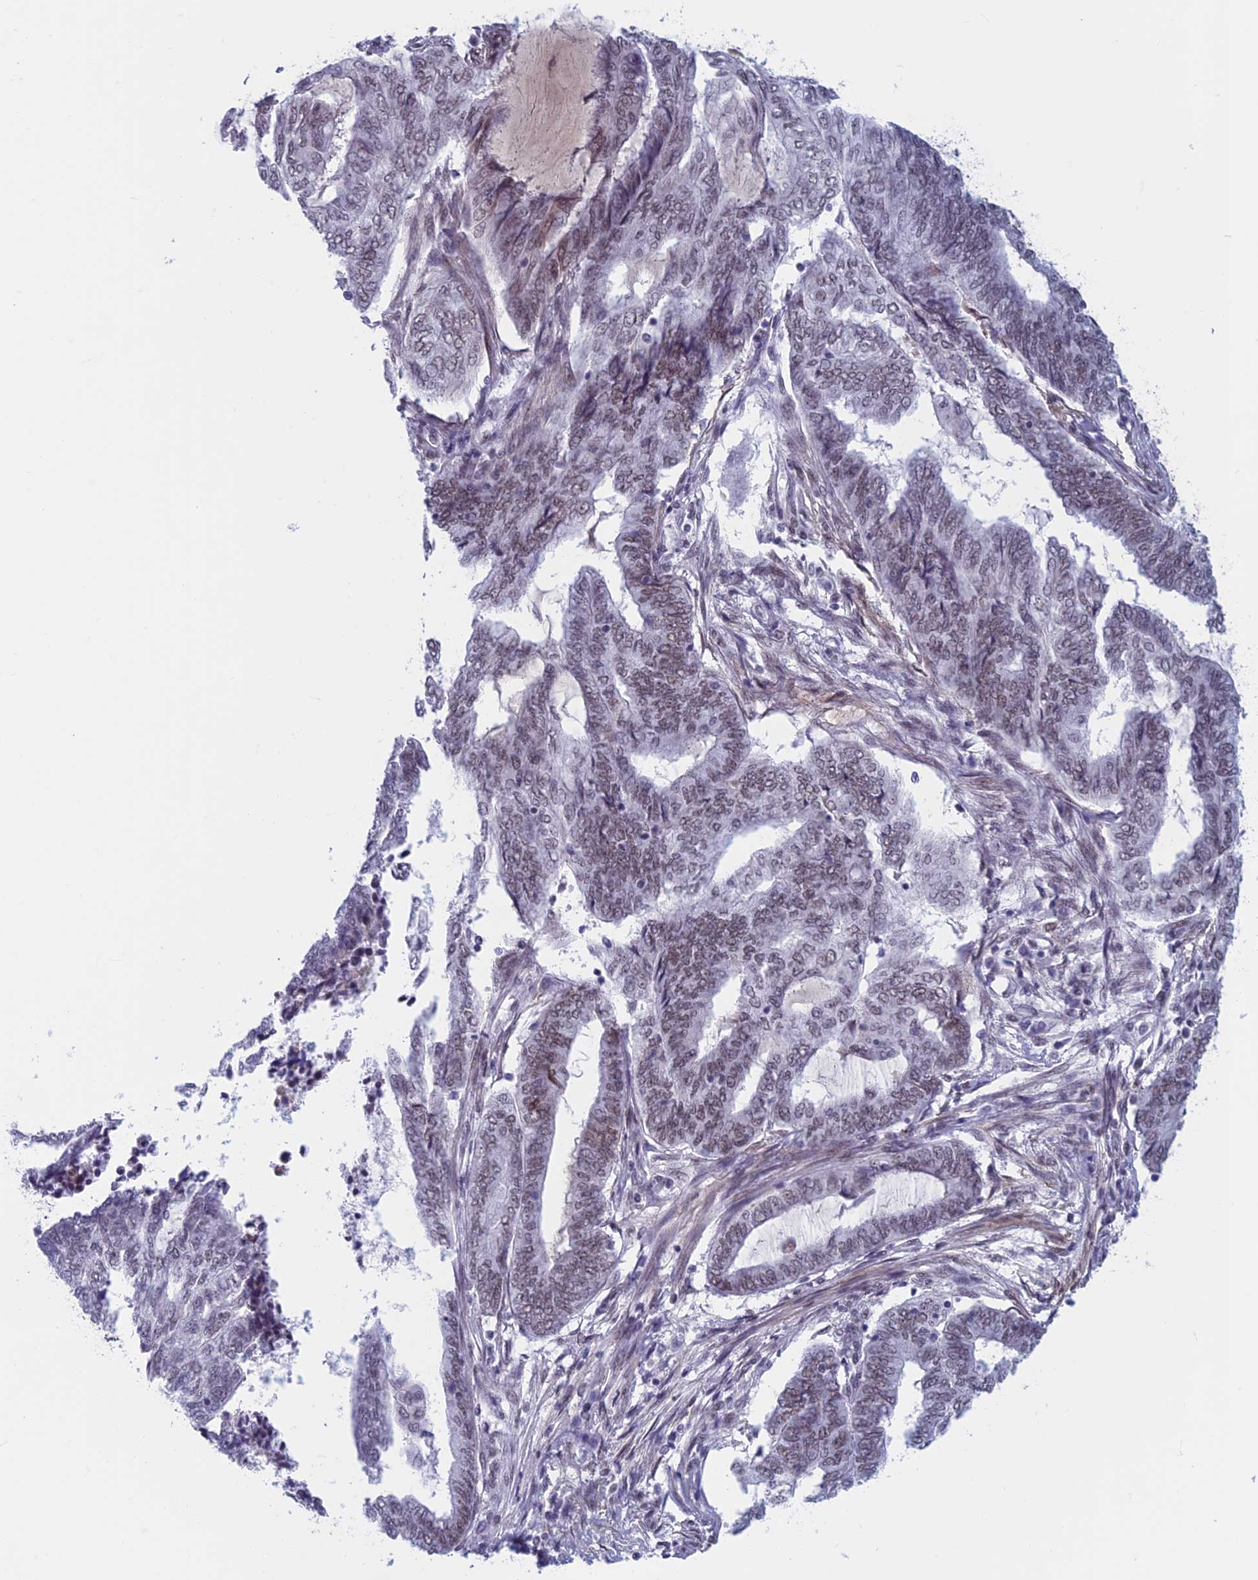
{"staining": {"intensity": "weak", "quantity": ">75%", "location": "nuclear"}, "tissue": "endometrial cancer", "cell_type": "Tumor cells", "image_type": "cancer", "snomed": [{"axis": "morphology", "description": "Adenocarcinoma, NOS"}, {"axis": "topography", "description": "Uterus"}, {"axis": "topography", "description": "Endometrium"}], "caption": "Immunohistochemical staining of endometrial cancer (adenocarcinoma) reveals low levels of weak nuclear positivity in about >75% of tumor cells.", "gene": "ASH2L", "patient": {"sex": "female", "age": 70}}